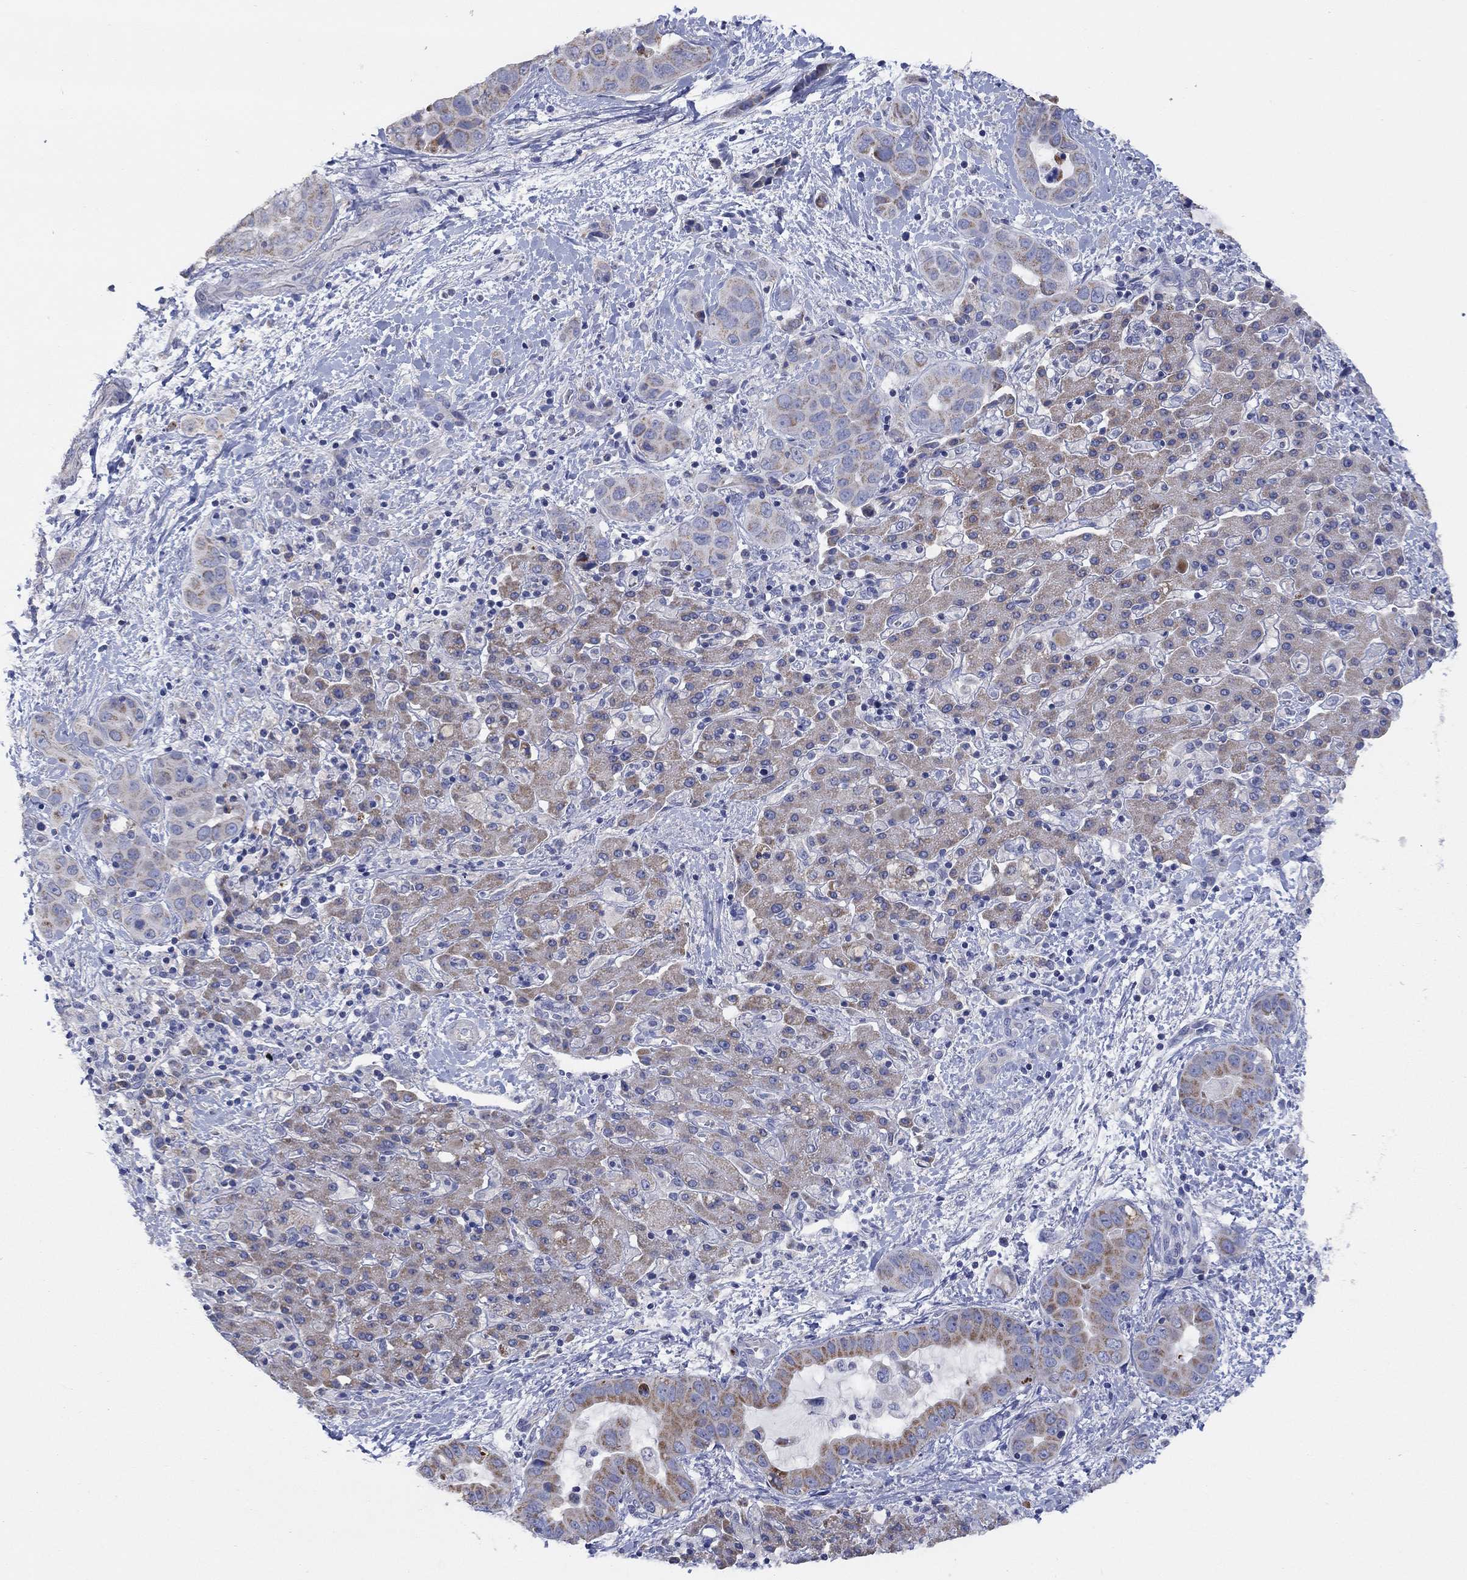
{"staining": {"intensity": "strong", "quantity": ">75%", "location": "cytoplasmic/membranous"}, "tissue": "liver cancer", "cell_type": "Tumor cells", "image_type": "cancer", "snomed": [{"axis": "morphology", "description": "Cholangiocarcinoma"}, {"axis": "topography", "description": "Liver"}], "caption": "Liver cancer was stained to show a protein in brown. There is high levels of strong cytoplasmic/membranous expression in about >75% of tumor cells.", "gene": "CLVS1", "patient": {"sex": "female", "age": 52}}